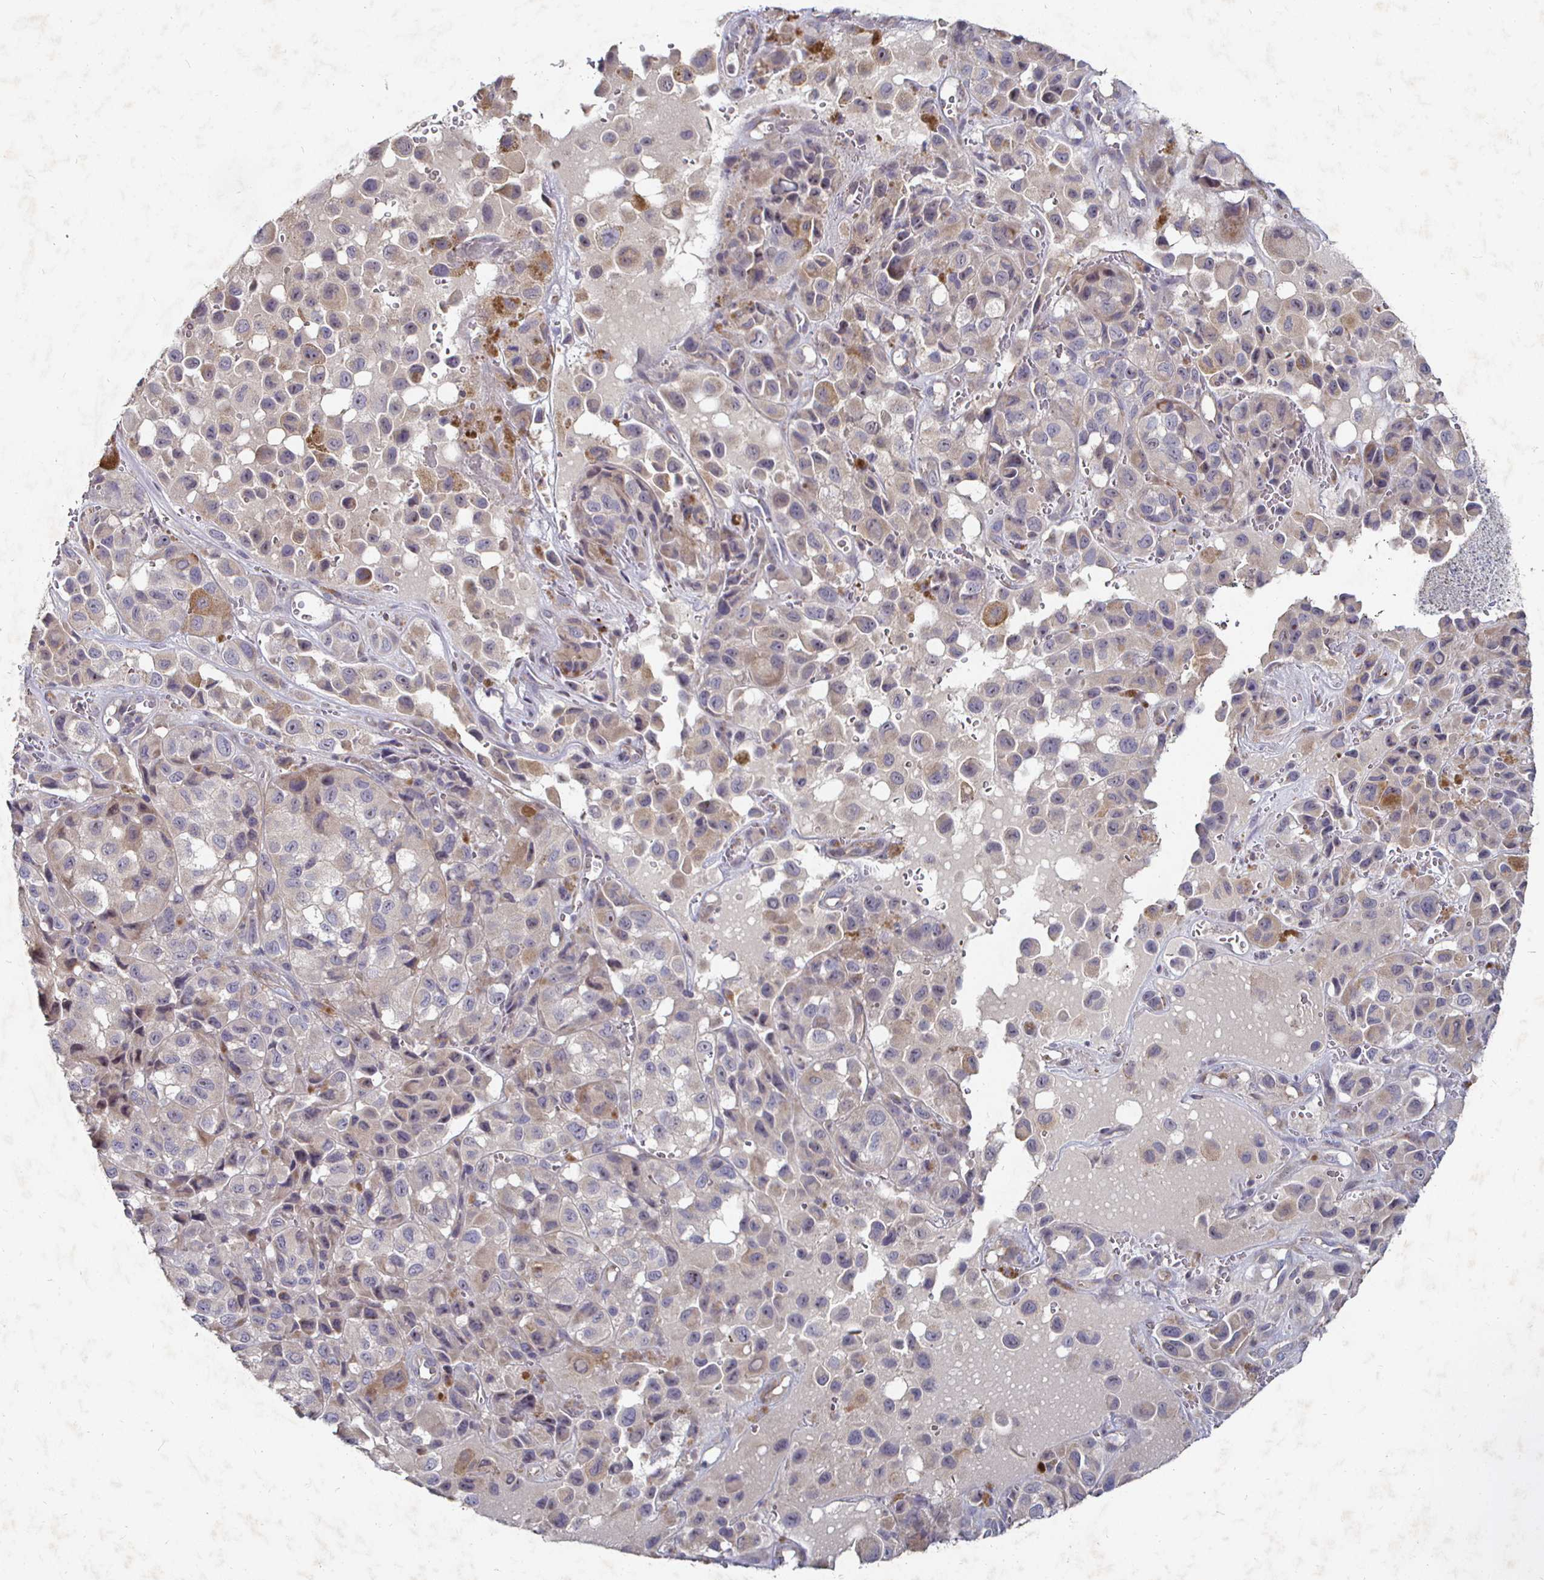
{"staining": {"intensity": "weak", "quantity": "25%-75%", "location": "cytoplasmic/membranous"}, "tissue": "melanoma", "cell_type": "Tumor cells", "image_type": "cancer", "snomed": [{"axis": "morphology", "description": "Malignant melanoma, NOS"}, {"axis": "topography", "description": "Skin"}], "caption": "Tumor cells display weak cytoplasmic/membranous staining in approximately 25%-75% of cells in malignant melanoma. (DAB (3,3'-diaminobenzidine) = brown stain, brightfield microscopy at high magnification).", "gene": "NRSN1", "patient": {"sex": "male", "age": 93}}